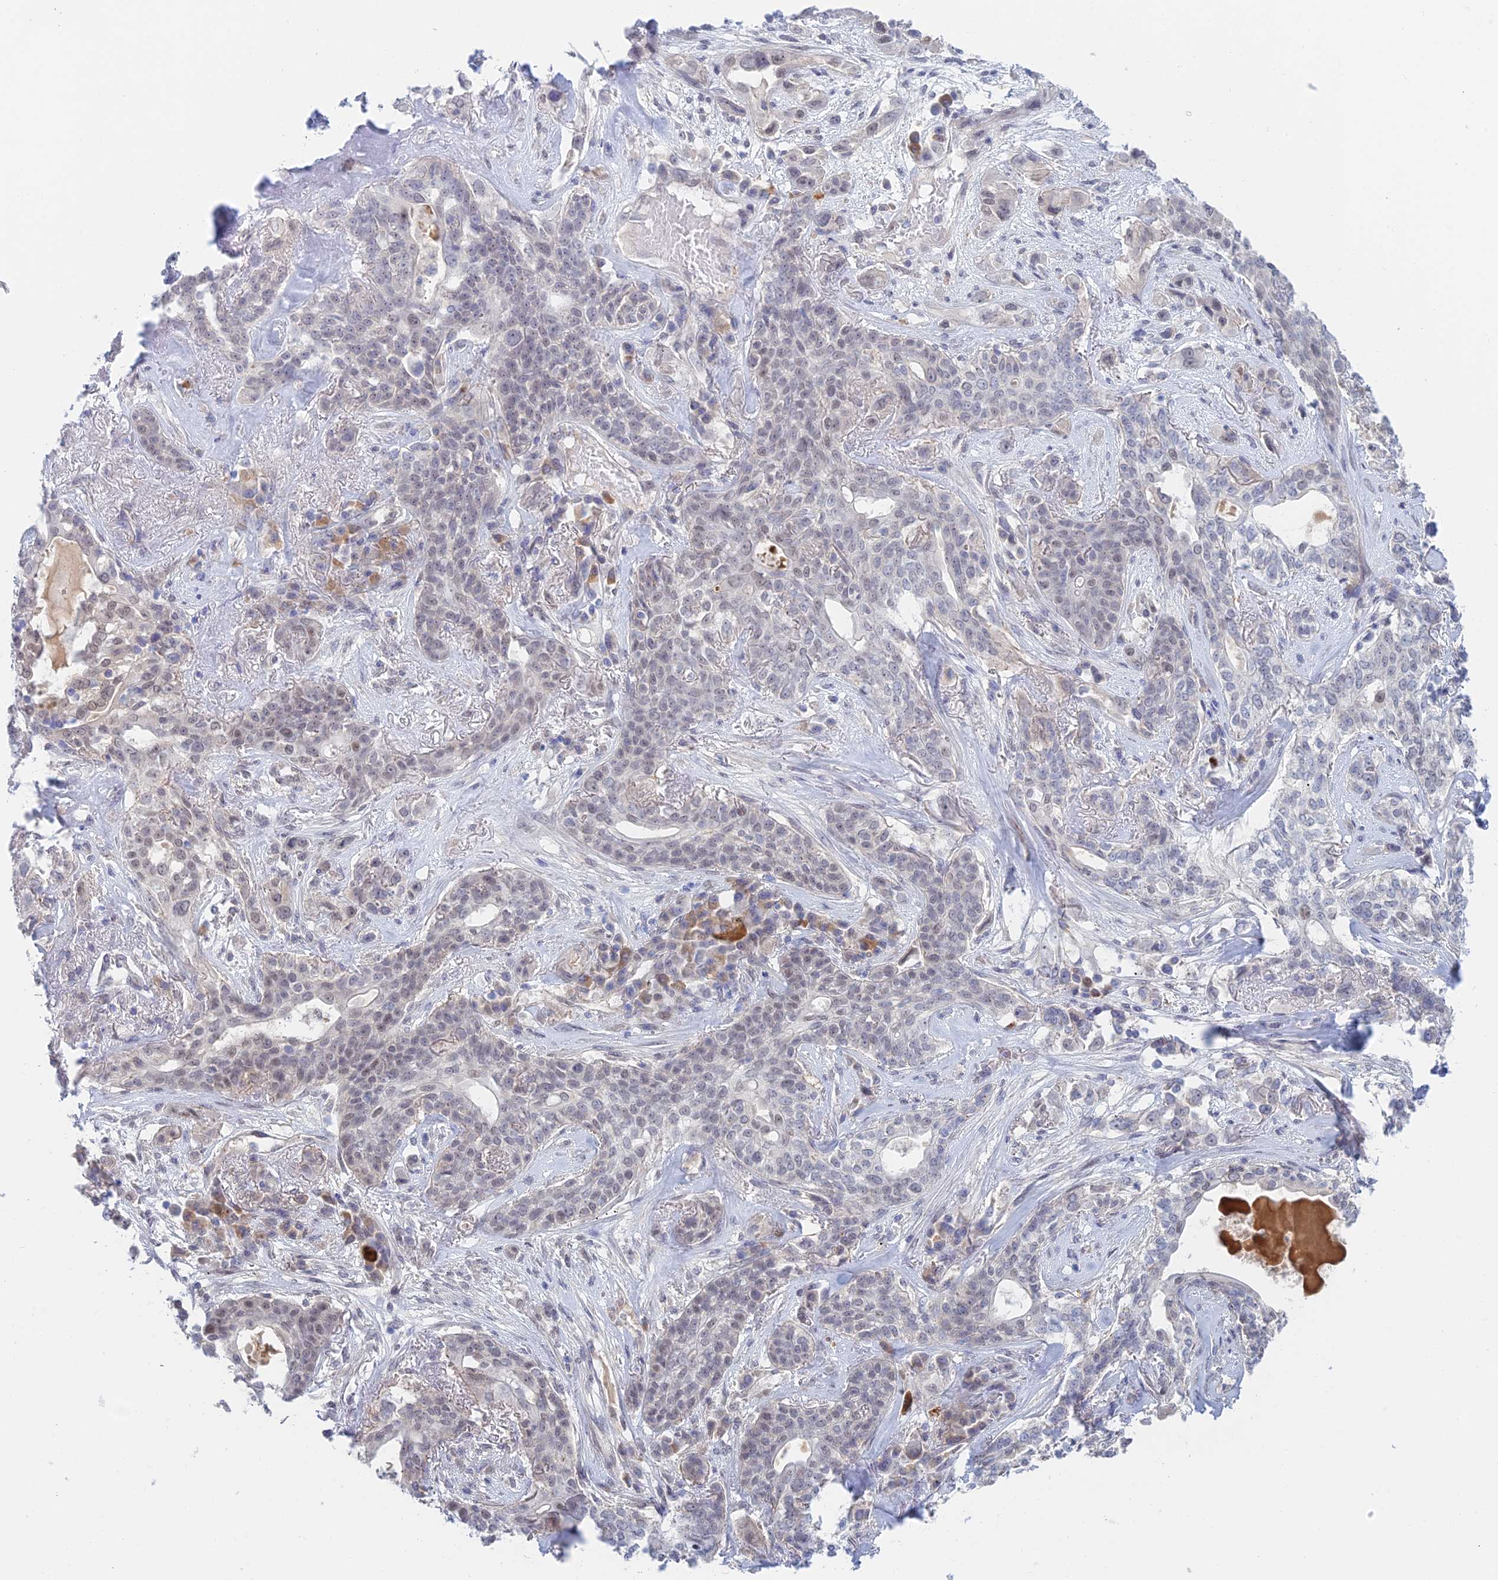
{"staining": {"intensity": "weak", "quantity": "<25%", "location": "nuclear"}, "tissue": "lung cancer", "cell_type": "Tumor cells", "image_type": "cancer", "snomed": [{"axis": "morphology", "description": "Squamous cell carcinoma, NOS"}, {"axis": "topography", "description": "Lung"}], "caption": "Lung squamous cell carcinoma was stained to show a protein in brown. There is no significant expression in tumor cells.", "gene": "ZUP1", "patient": {"sex": "female", "age": 70}}